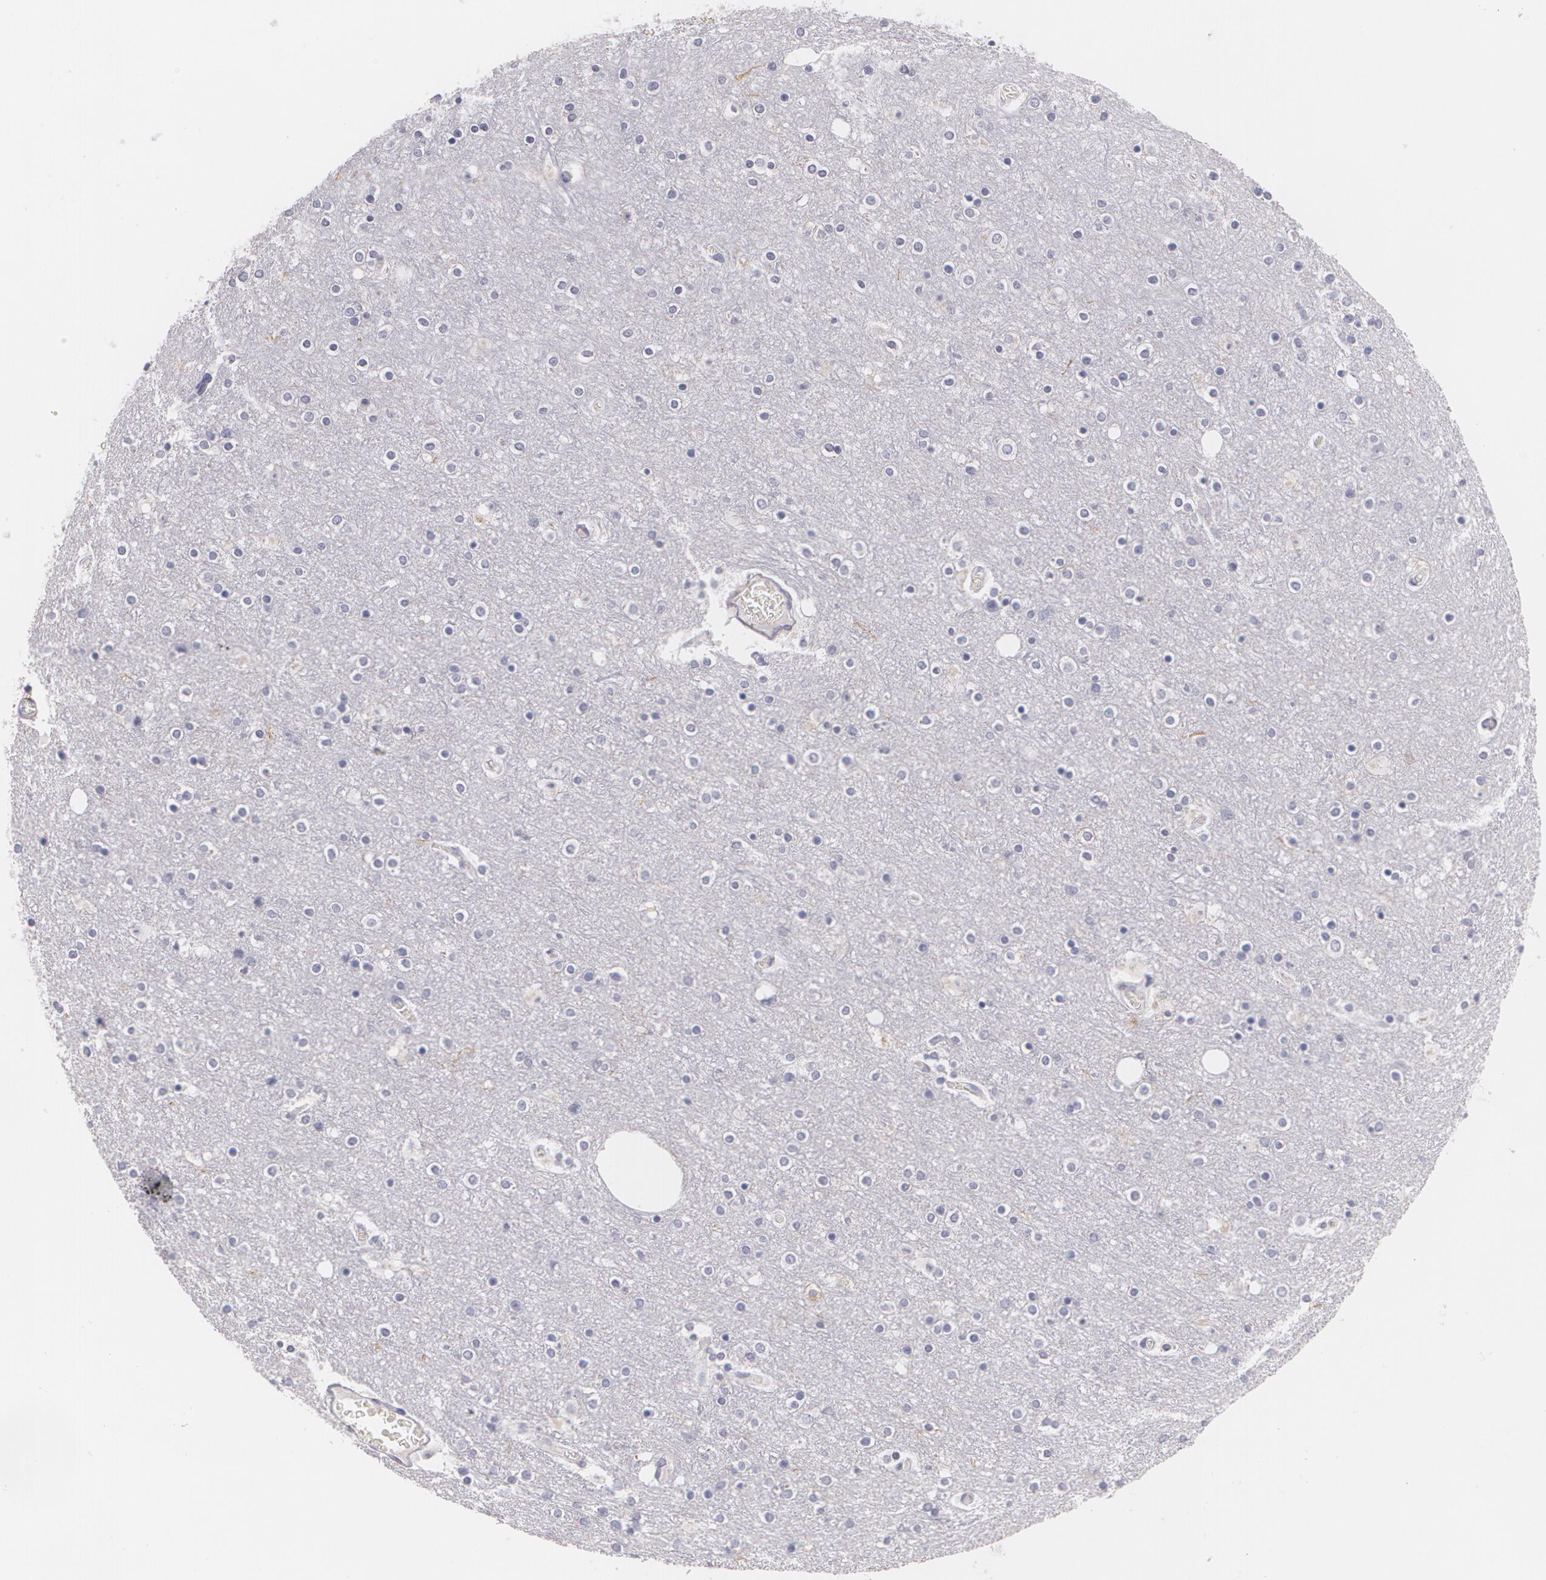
{"staining": {"intensity": "negative", "quantity": "none", "location": "none"}, "tissue": "cerebral cortex", "cell_type": "Endothelial cells", "image_type": "normal", "snomed": [{"axis": "morphology", "description": "Normal tissue, NOS"}, {"axis": "topography", "description": "Cerebral cortex"}], "caption": "Benign cerebral cortex was stained to show a protein in brown. There is no significant staining in endothelial cells. (DAB immunohistochemistry, high magnification).", "gene": "NGFR", "patient": {"sex": "female", "age": 54}}